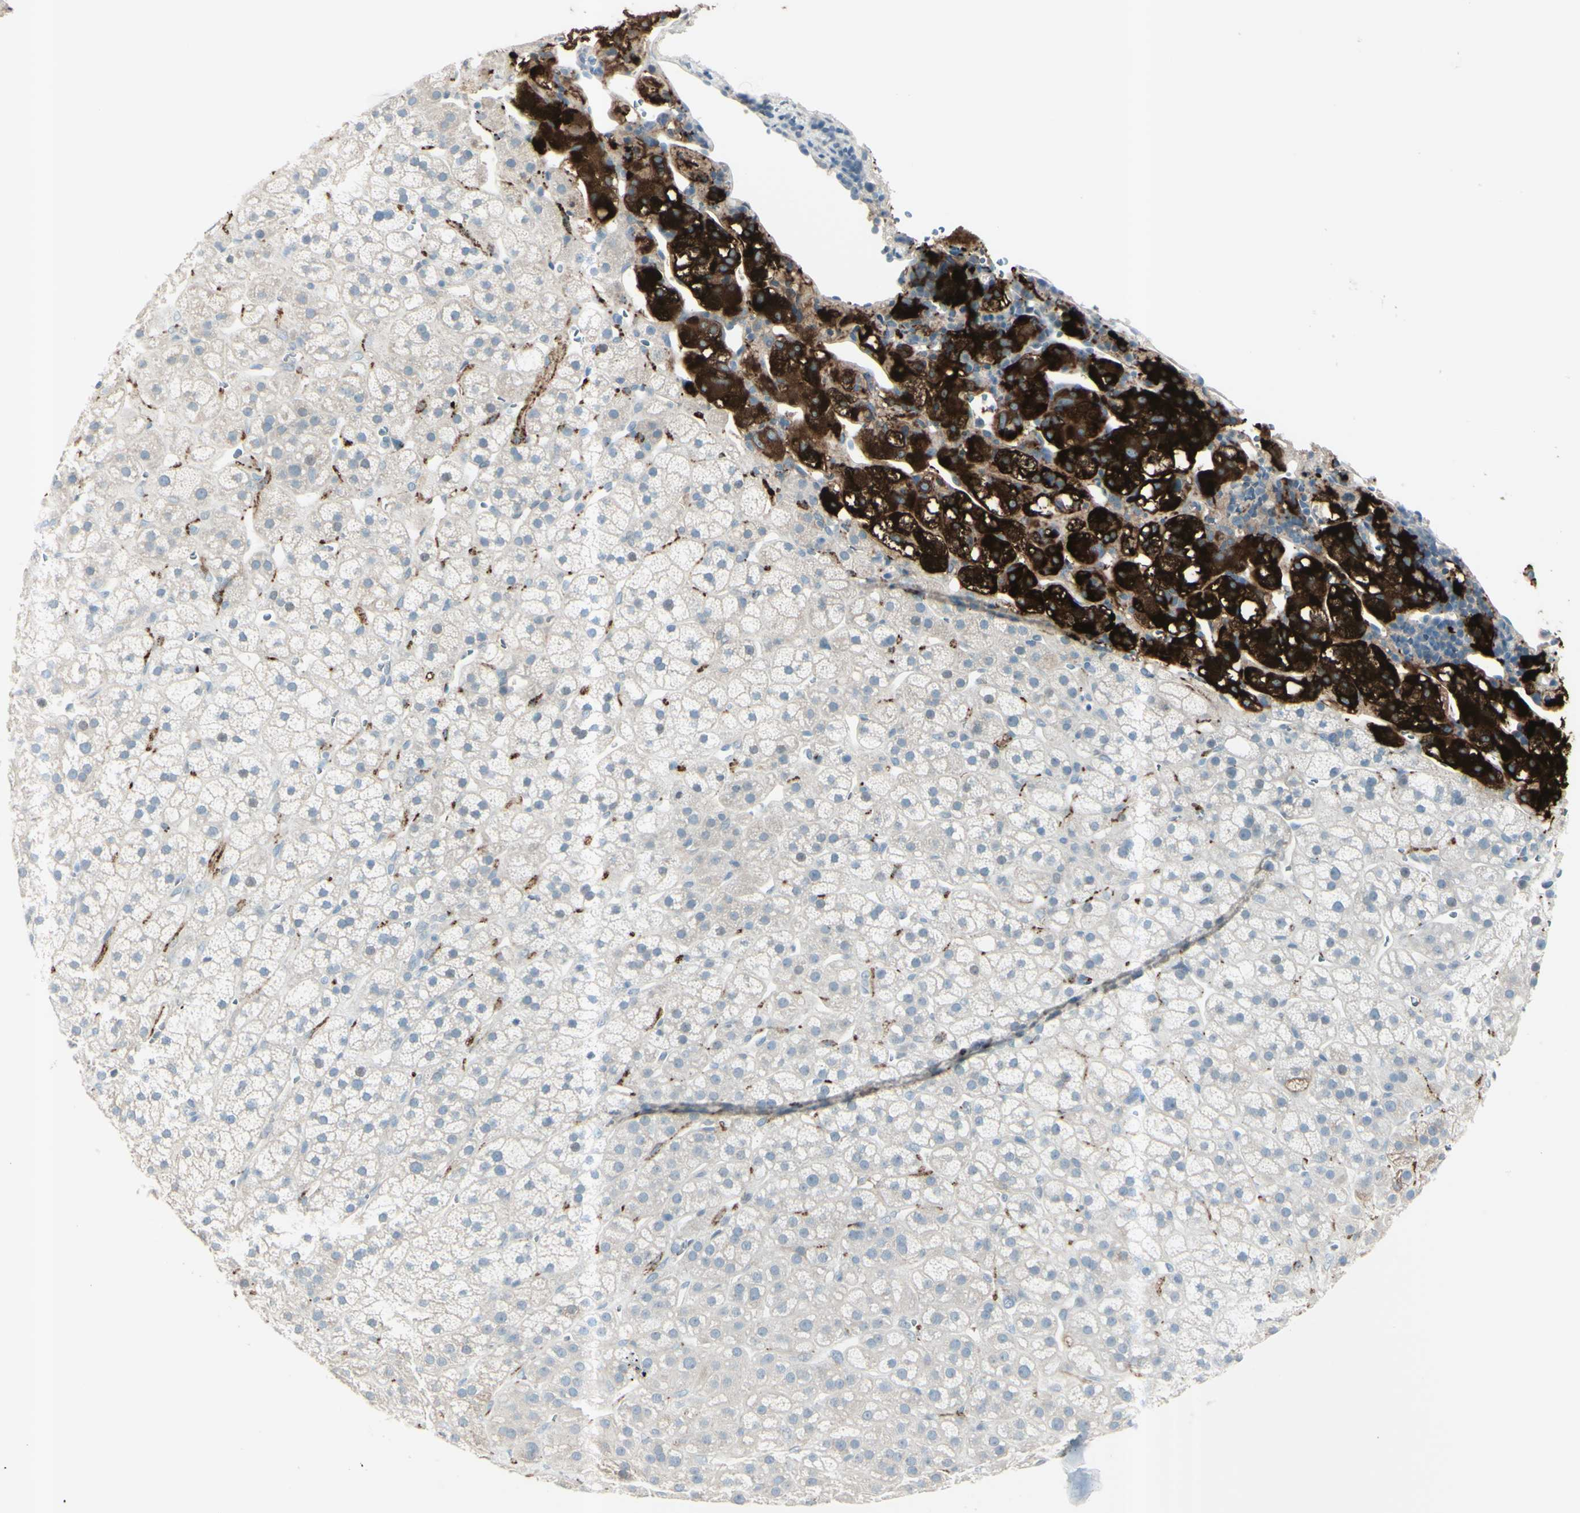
{"staining": {"intensity": "strong", "quantity": "<25%", "location": "cytoplasmic/membranous"}, "tissue": "adrenal gland", "cell_type": "Glandular cells", "image_type": "normal", "snomed": [{"axis": "morphology", "description": "Normal tissue, NOS"}, {"axis": "topography", "description": "Adrenal gland"}], "caption": "Strong cytoplasmic/membranous staining for a protein is seen in approximately <25% of glandular cells of unremarkable adrenal gland using IHC.", "gene": "GPR34", "patient": {"sex": "male", "age": 56}}